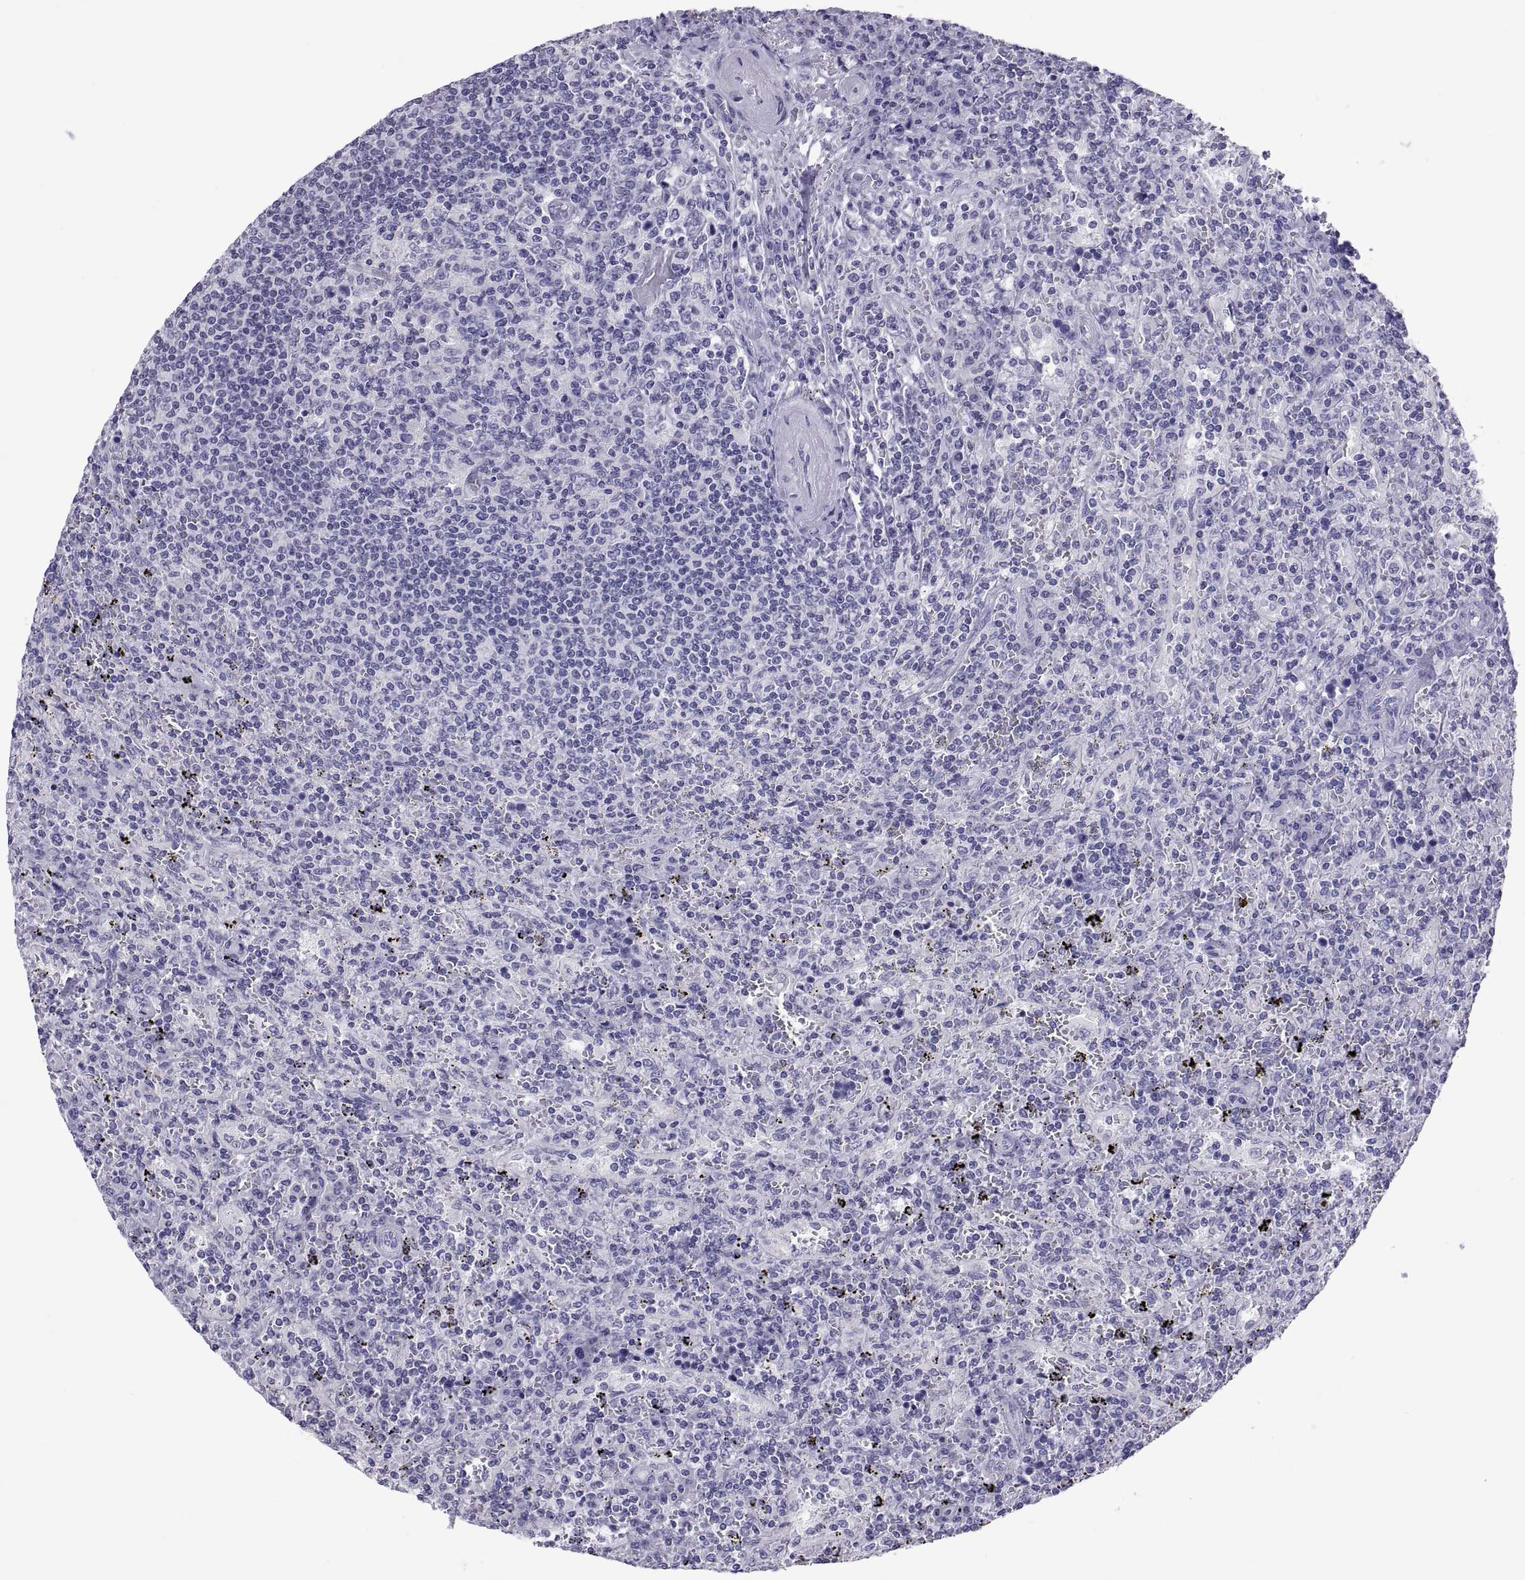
{"staining": {"intensity": "negative", "quantity": "none", "location": "none"}, "tissue": "lymphoma", "cell_type": "Tumor cells", "image_type": "cancer", "snomed": [{"axis": "morphology", "description": "Malignant lymphoma, non-Hodgkin's type, Low grade"}, {"axis": "topography", "description": "Spleen"}], "caption": "Tumor cells are negative for brown protein staining in lymphoma.", "gene": "RNASE12", "patient": {"sex": "male", "age": 62}}